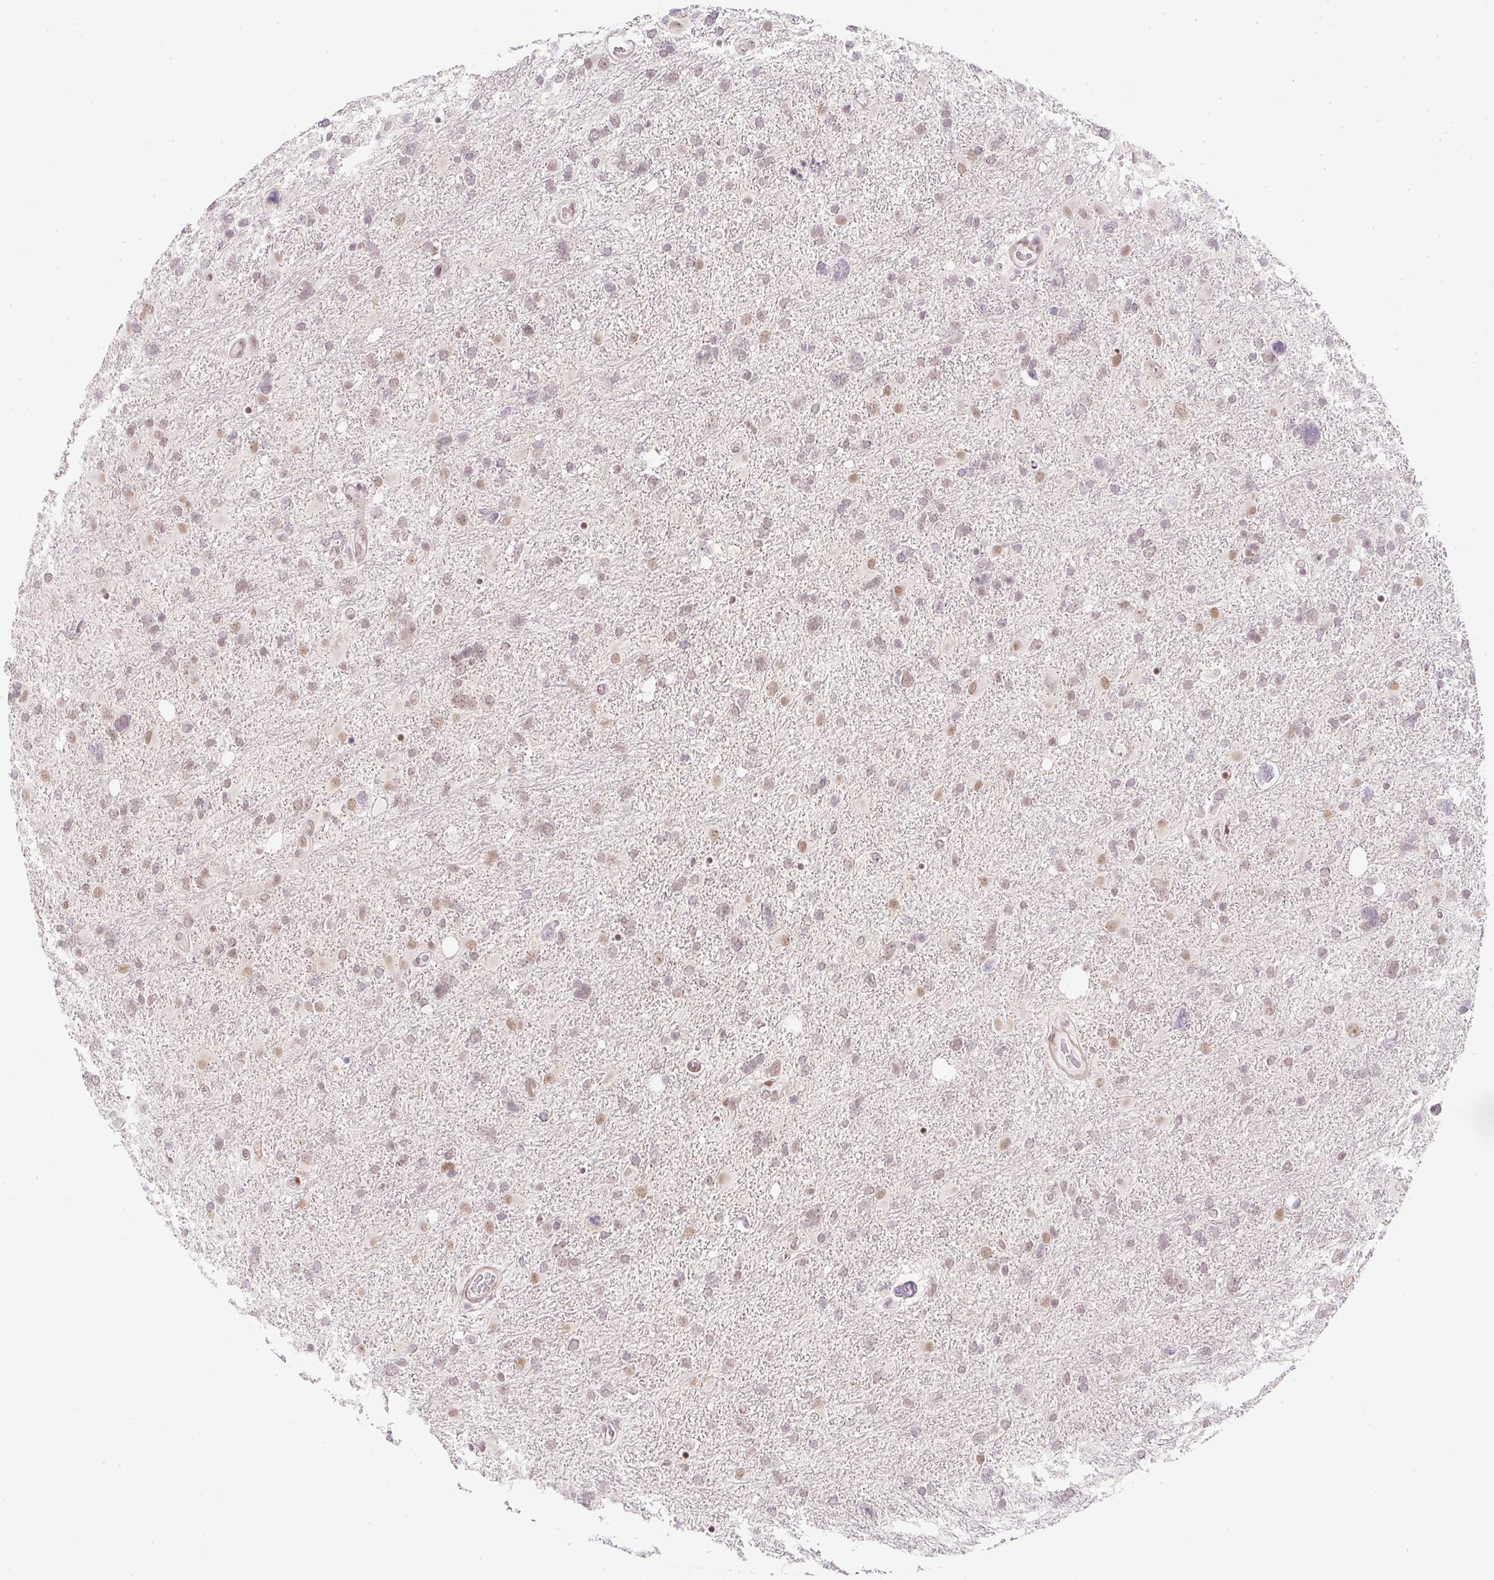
{"staining": {"intensity": "weak", "quantity": ">75%", "location": "nuclear"}, "tissue": "glioma", "cell_type": "Tumor cells", "image_type": "cancer", "snomed": [{"axis": "morphology", "description": "Glioma, malignant, High grade"}, {"axis": "topography", "description": "Brain"}], "caption": "A brown stain labels weak nuclear positivity of a protein in glioma tumor cells.", "gene": "DPPA4", "patient": {"sex": "male", "age": 61}}